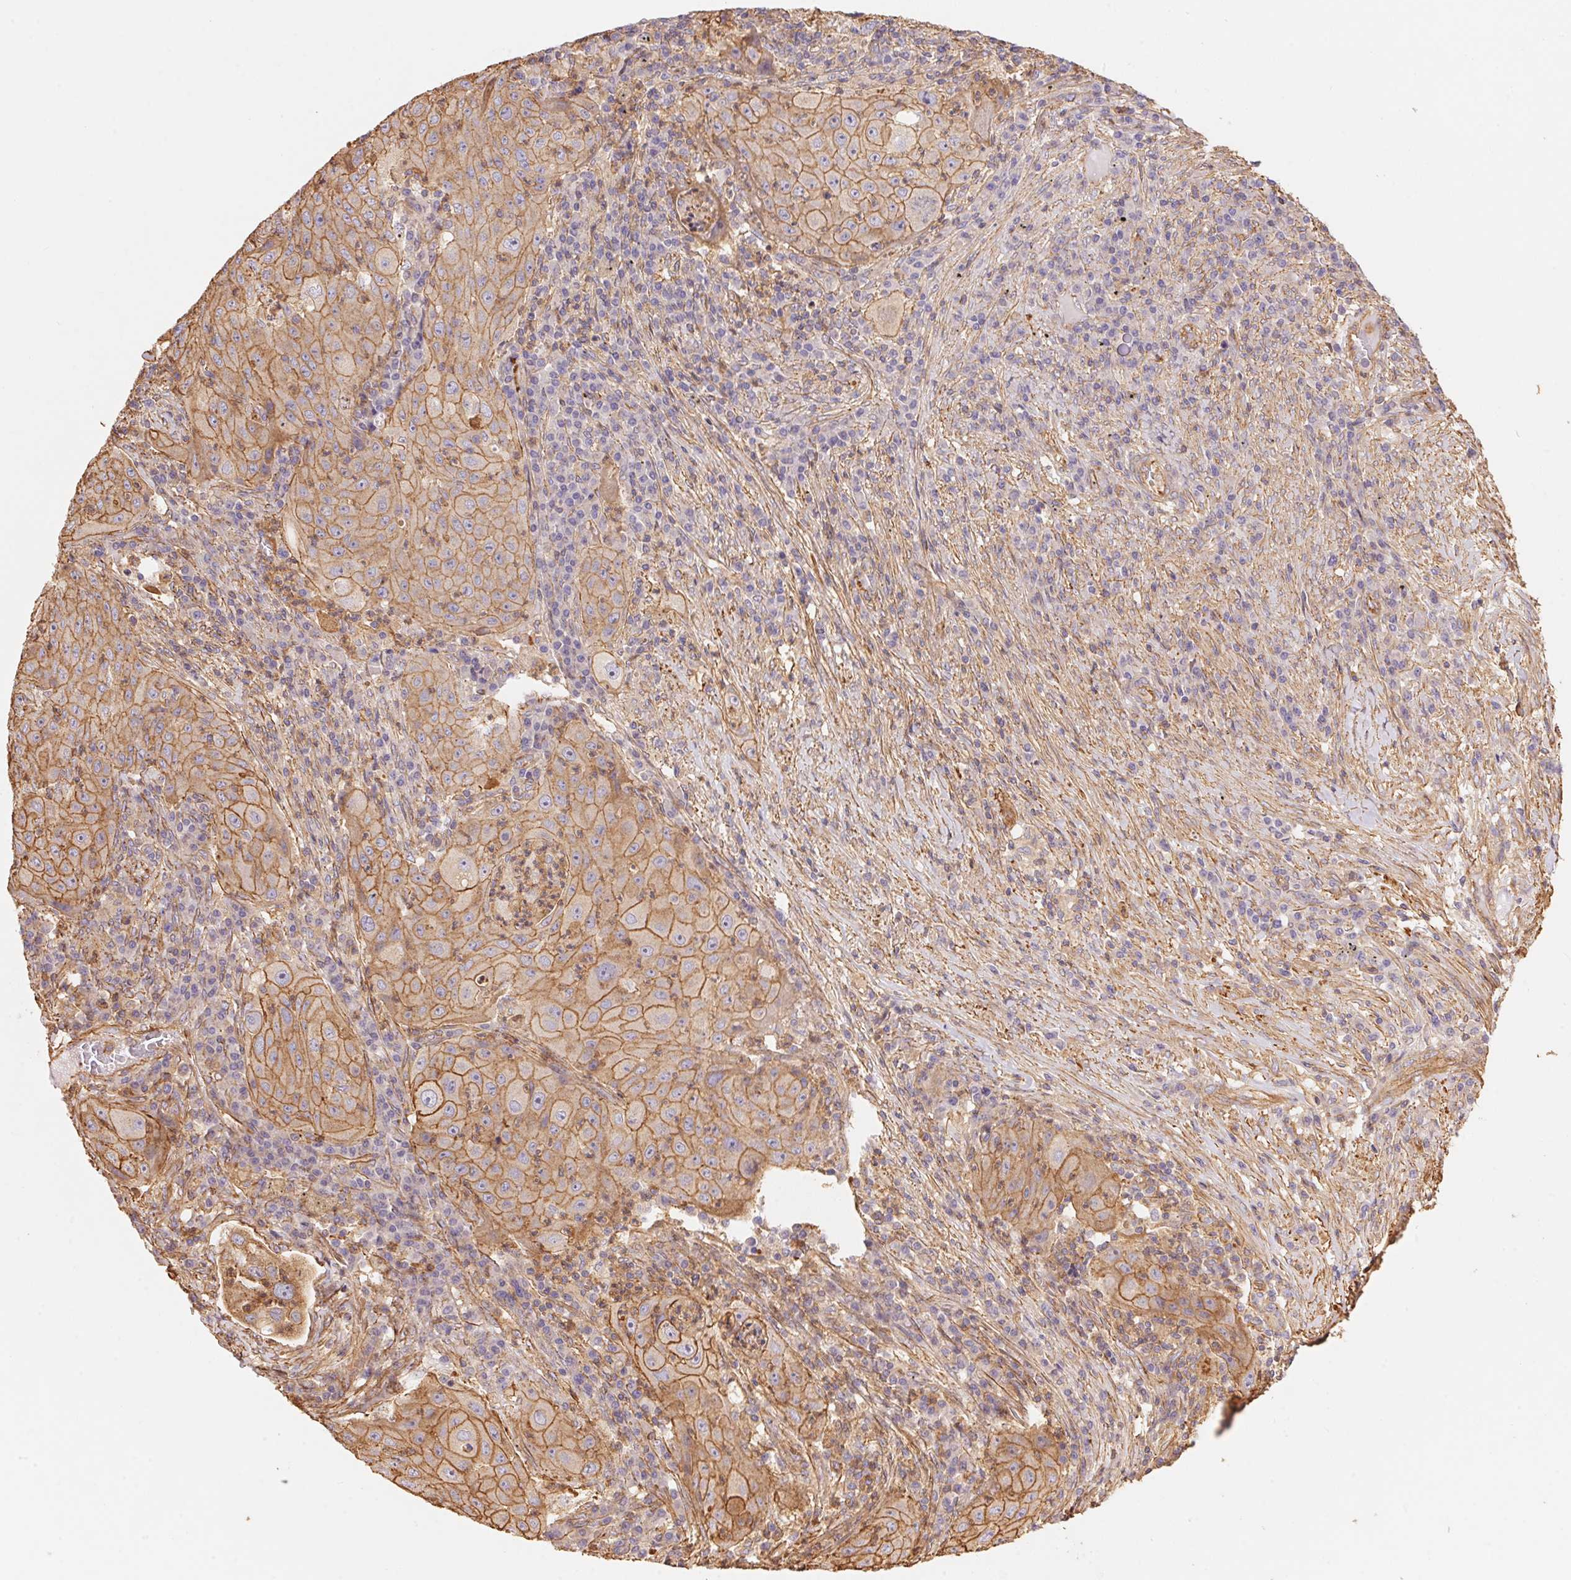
{"staining": {"intensity": "moderate", "quantity": ">75%", "location": "cytoplasmic/membranous"}, "tissue": "lung cancer", "cell_type": "Tumor cells", "image_type": "cancer", "snomed": [{"axis": "morphology", "description": "Squamous cell carcinoma, NOS"}, {"axis": "topography", "description": "Lung"}], "caption": "Immunohistochemistry of lung cancer (squamous cell carcinoma) reveals medium levels of moderate cytoplasmic/membranous positivity in approximately >75% of tumor cells.", "gene": "FRAS1", "patient": {"sex": "female", "age": 59}}